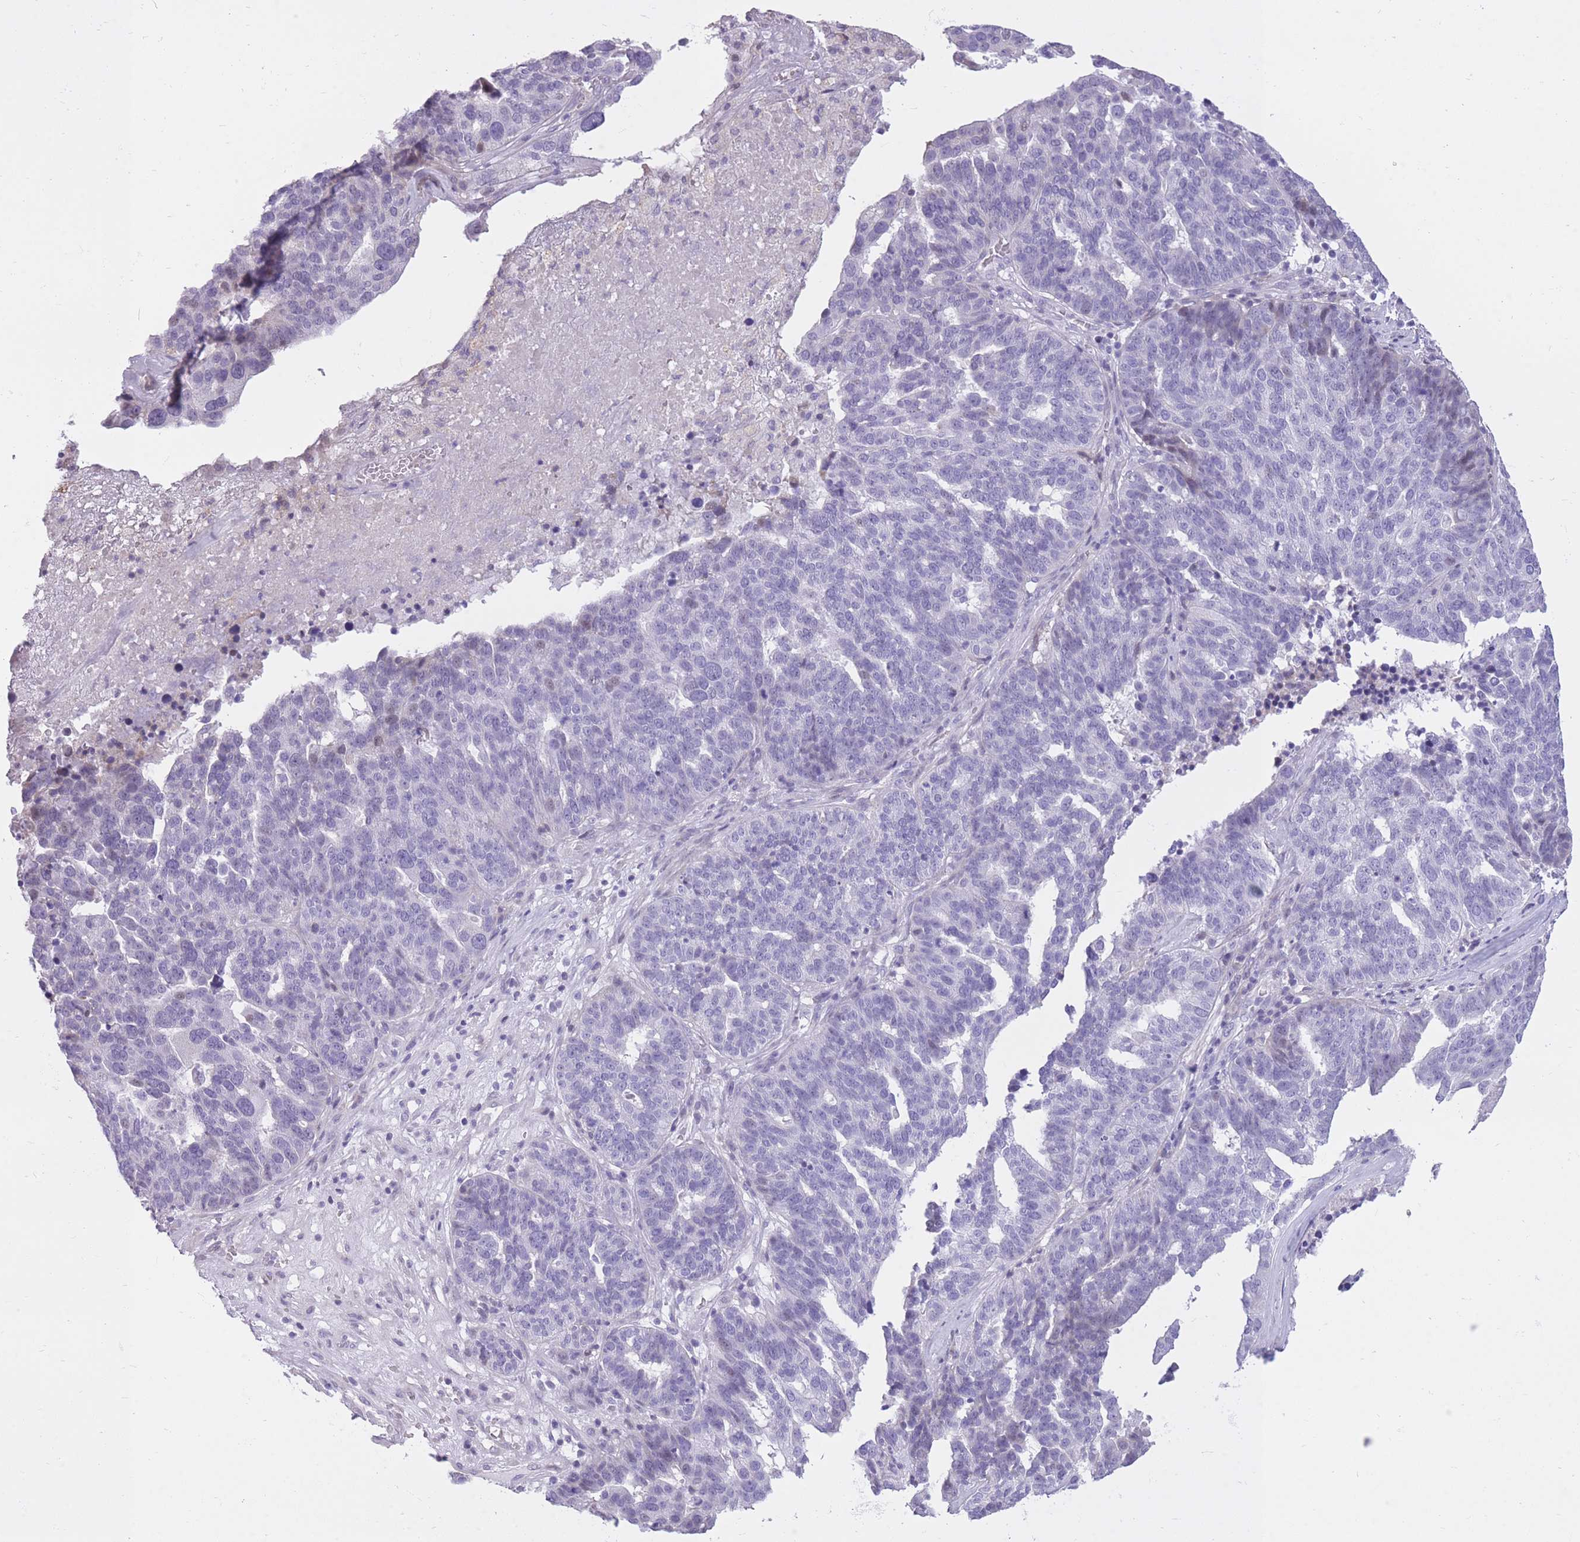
{"staining": {"intensity": "negative", "quantity": "none", "location": "none"}, "tissue": "ovarian cancer", "cell_type": "Tumor cells", "image_type": "cancer", "snomed": [{"axis": "morphology", "description": "Cystadenocarcinoma, serous, NOS"}, {"axis": "topography", "description": "Ovary"}], "caption": "DAB immunohistochemical staining of ovarian cancer exhibits no significant positivity in tumor cells.", "gene": "WDR70", "patient": {"sex": "female", "age": 59}}